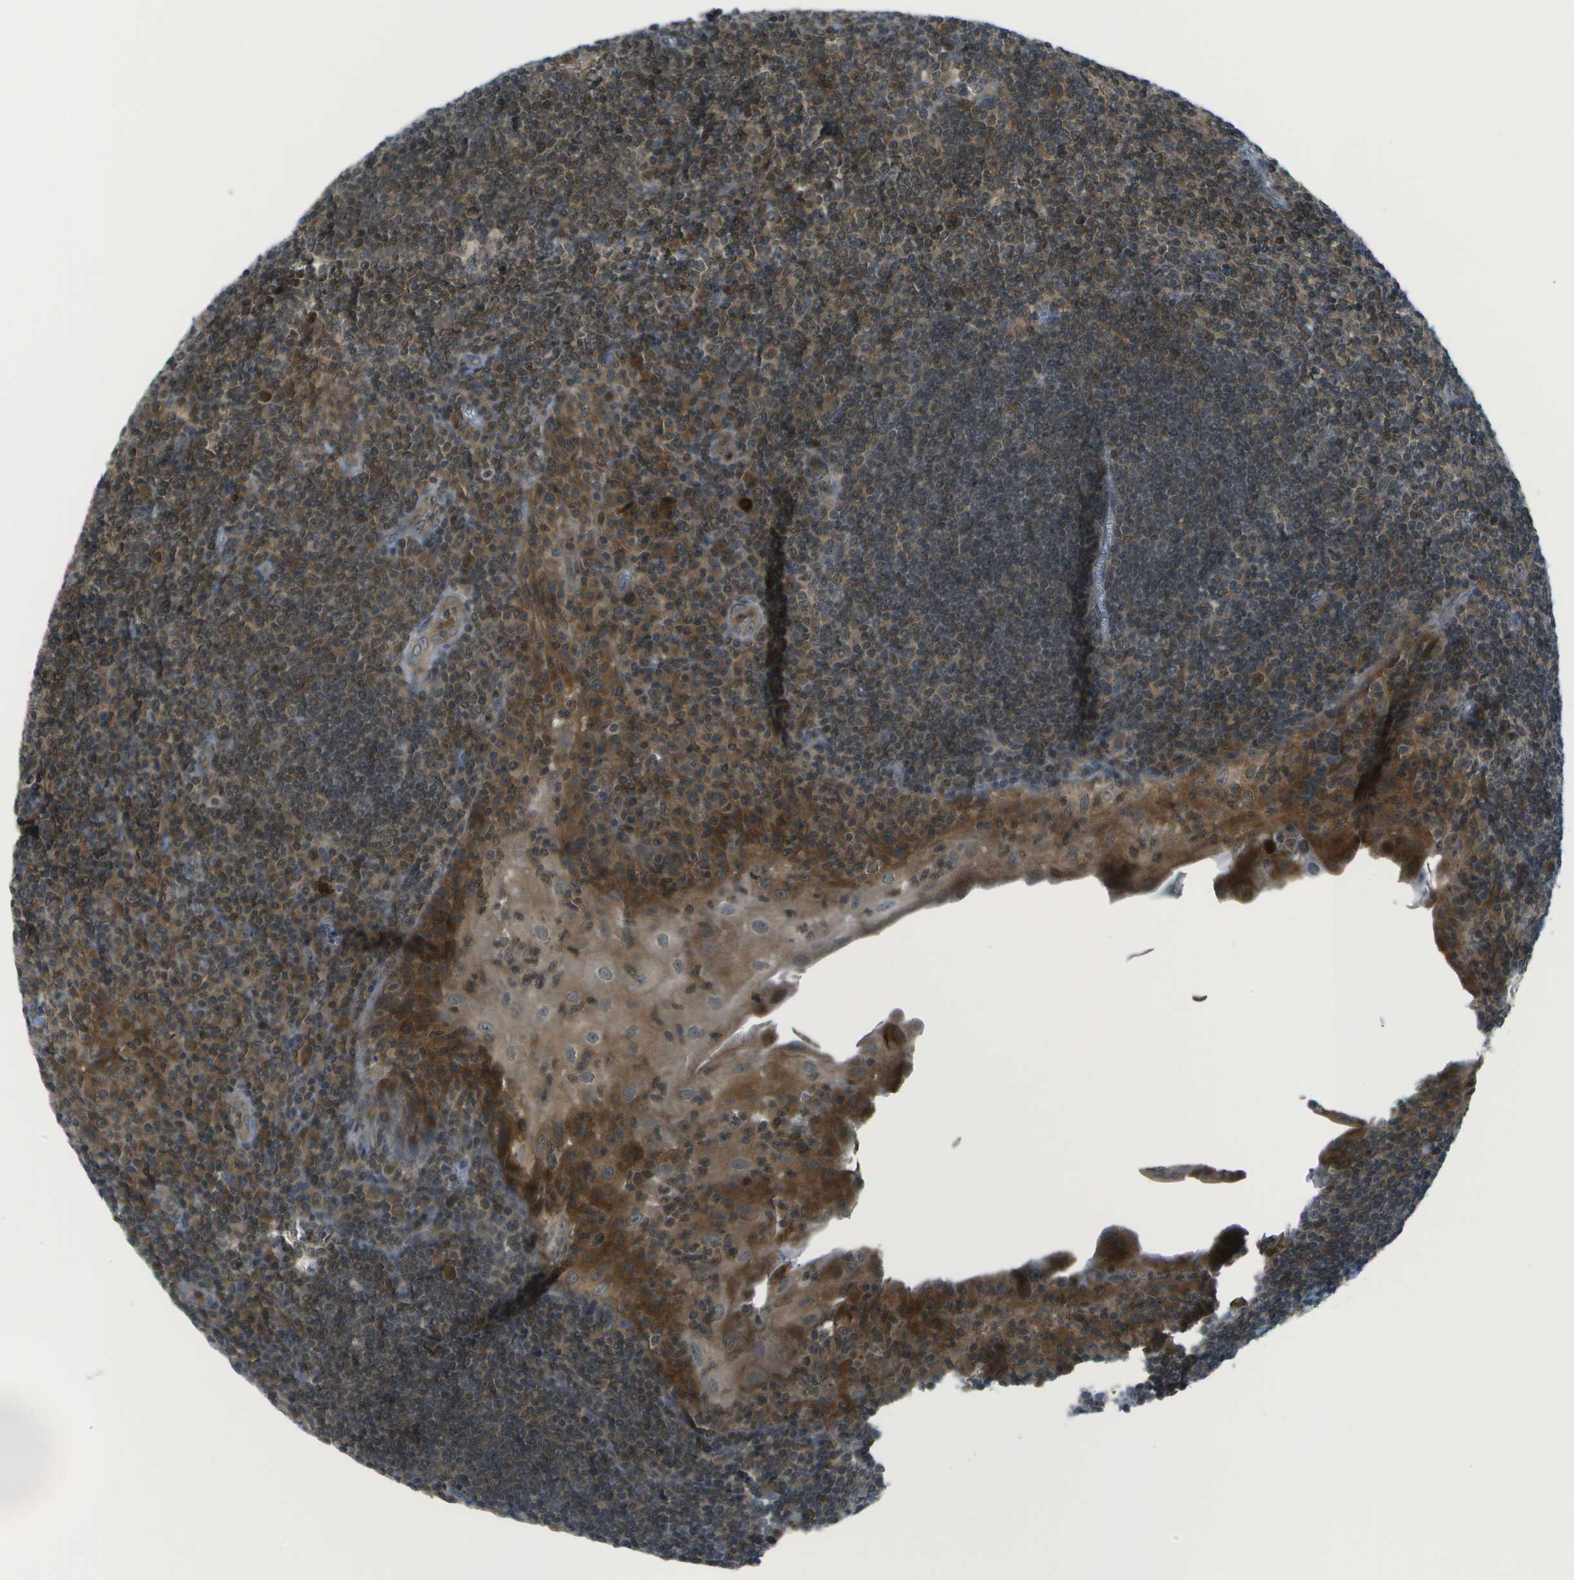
{"staining": {"intensity": "moderate", "quantity": "<25%", "location": "cytoplasmic/membranous,nuclear"}, "tissue": "tonsil", "cell_type": "Germinal center cells", "image_type": "normal", "snomed": [{"axis": "morphology", "description": "Normal tissue, NOS"}, {"axis": "topography", "description": "Tonsil"}], "caption": "Human tonsil stained for a protein (brown) displays moderate cytoplasmic/membranous,nuclear positive positivity in approximately <25% of germinal center cells.", "gene": "TMEM19", "patient": {"sex": "male", "age": 37}}